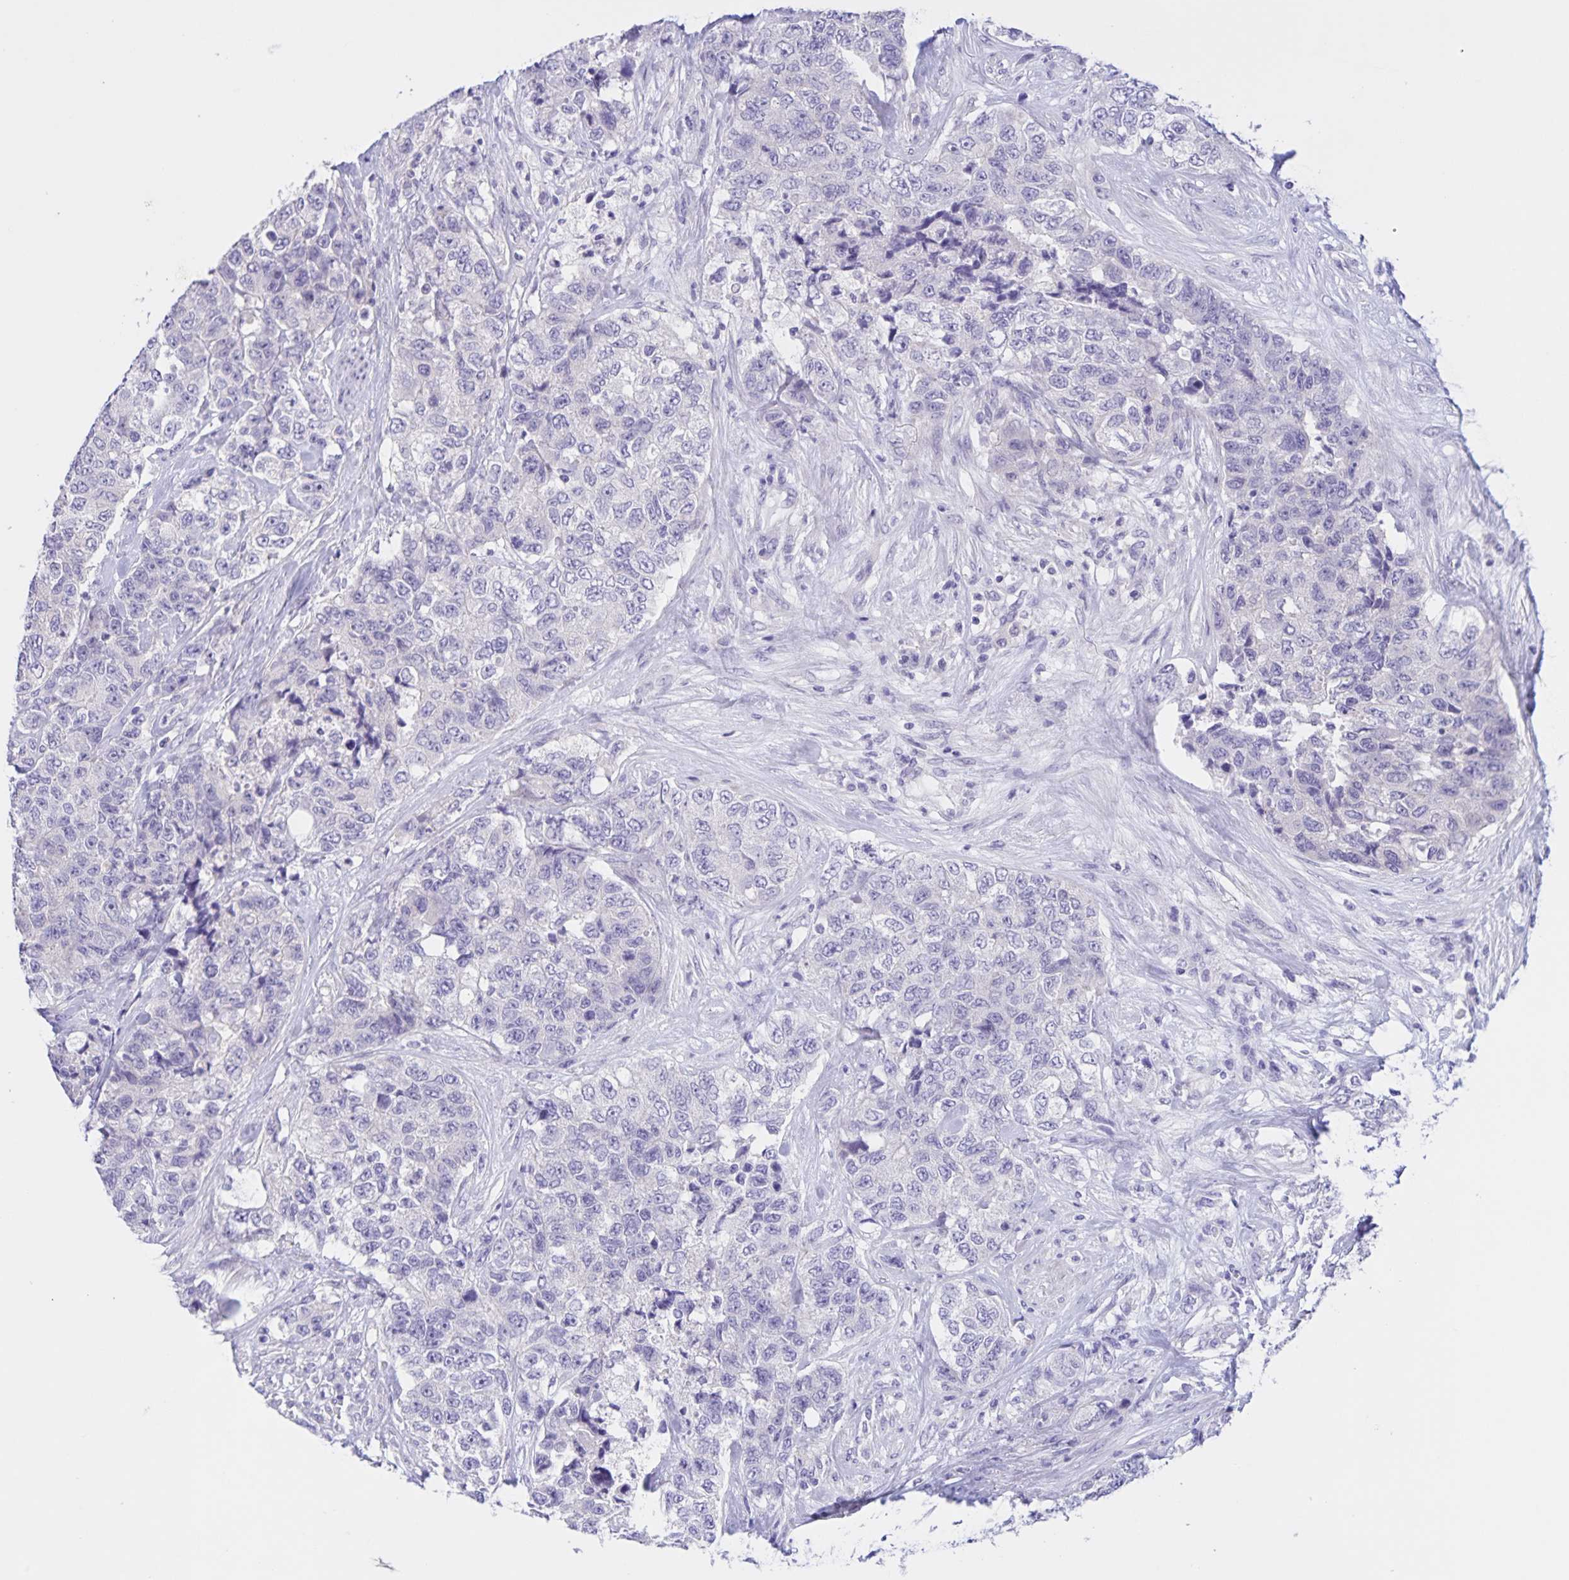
{"staining": {"intensity": "negative", "quantity": "none", "location": "none"}, "tissue": "urothelial cancer", "cell_type": "Tumor cells", "image_type": "cancer", "snomed": [{"axis": "morphology", "description": "Urothelial carcinoma, High grade"}, {"axis": "topography", "description": "Urinary bladder"}], "caption": "Protein analysis of urothelial cancer exhibits no significant positivity in tumor cells.", "gene": "DMGDH", "patient": {"sex": "female", "age": 78}}